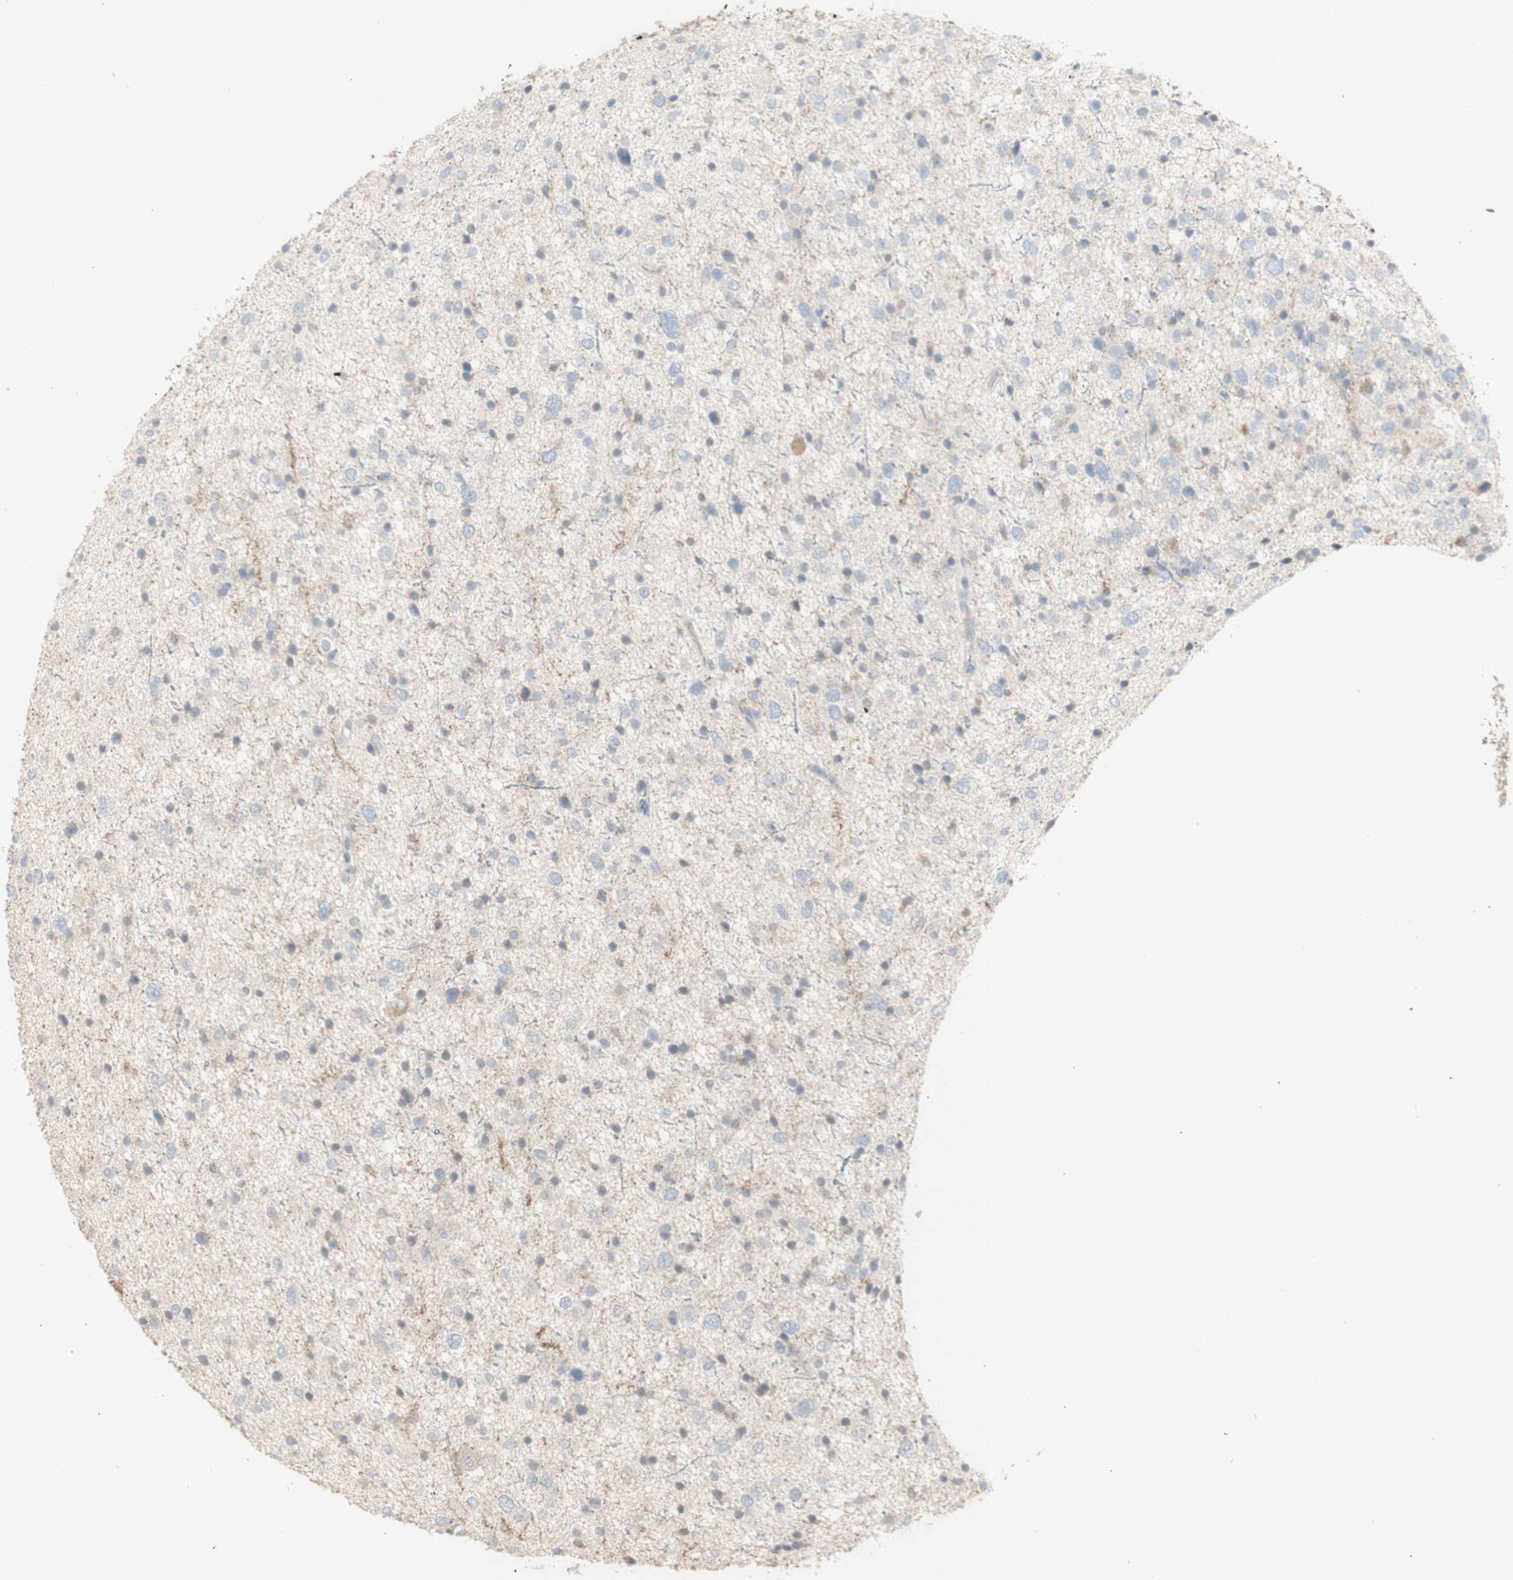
{"staining": {"intensity": "negative", "quantity": "none", "location": "none"}, "tissue": "glioma", "cell_type": "Tumor cells", "image_type": "cancer", "snomed": [{"axis": "morphology", "description": "Glioma, malignant, Low grade"}, {"axis": "topography", "description": "Brain"}], "caption": "Histopathology image shows no protein staining in tumor cells of glioma tissue.", "gene": "ATP6V1B1", "patient": {"sex": "female", "age": 37}}